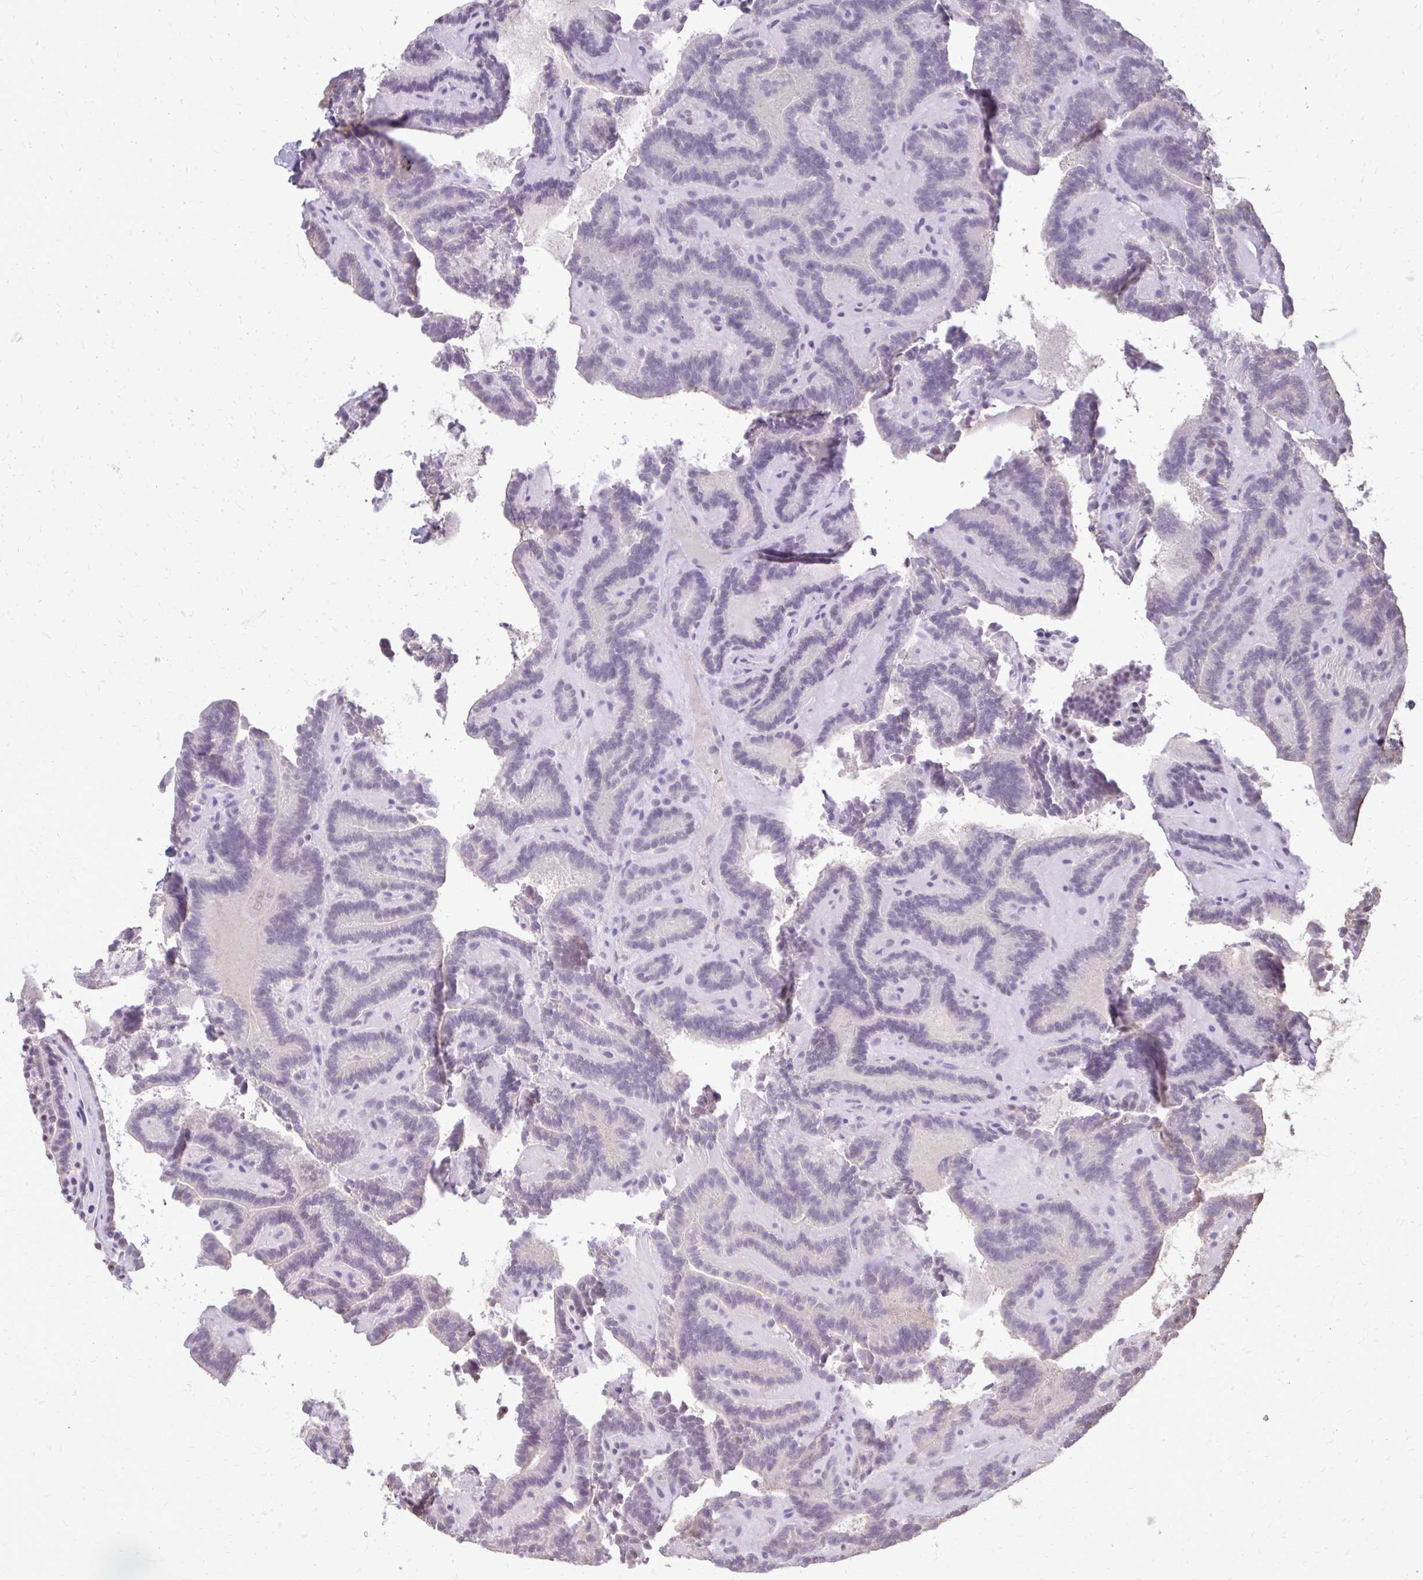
{"staining": {"intensity": "negative", "quantity": "none", "location": "none"}, "tissue": "thyroid cancer", "cell_type": "Tumor cells", "image_type": "cancer", "snomed": [{"axis": "morphology", "description": "Papillary adenocarcinoma, NOS"}, {"axis": "topography", "description": "Thyroid gland"}], "caption": "DAB immunohistochemical staining of thyroid cancer demonstrates no significant expression in tumor cells. (DAB (3,3'-diaminobenzidine) immunohistochemistry (IHC) visualized using brightfield microscopy, high magnification).", "gene": "AKAP5", "patient": {"sex": "female", "age": 21}}